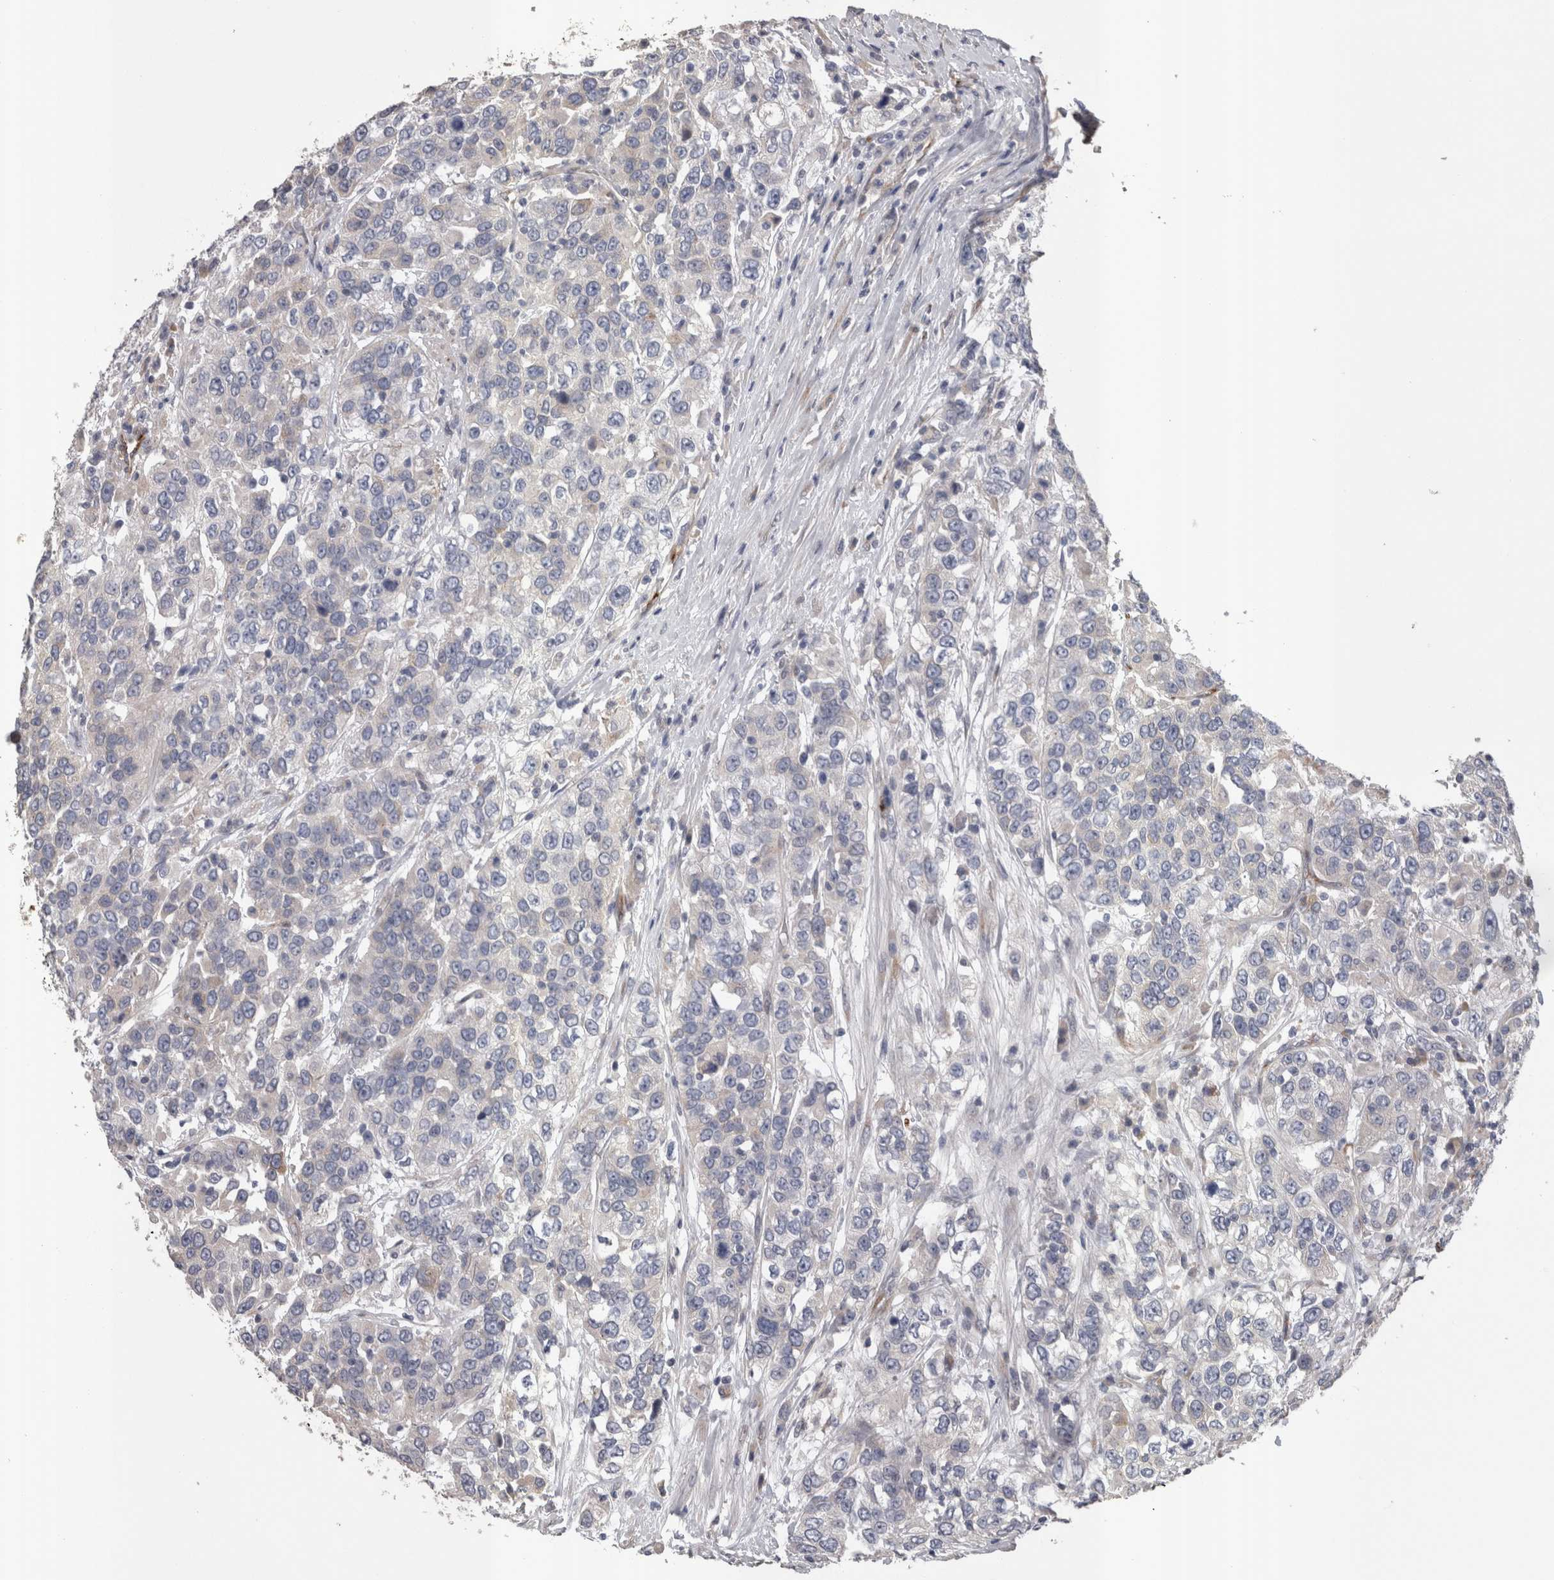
{"staining": {"intensity": "negative", "quantity": "none", "location": "none"}, "tissue": "urothelial cancer", "cell_type": "Tumor cells", "image_type": "cancer", "snomed": [{"axis": "morphology", "description": "Urothelial carcinoma, High grade"}, {"axis": "topography", "description": "Urinary bladder"}], "caption": "Tumor cells are negative for protein expression in human urothelial cancer. Nuclei are stained in blue.", "gene": "STC1", "patient": {"sex": "female", "age": 80}}